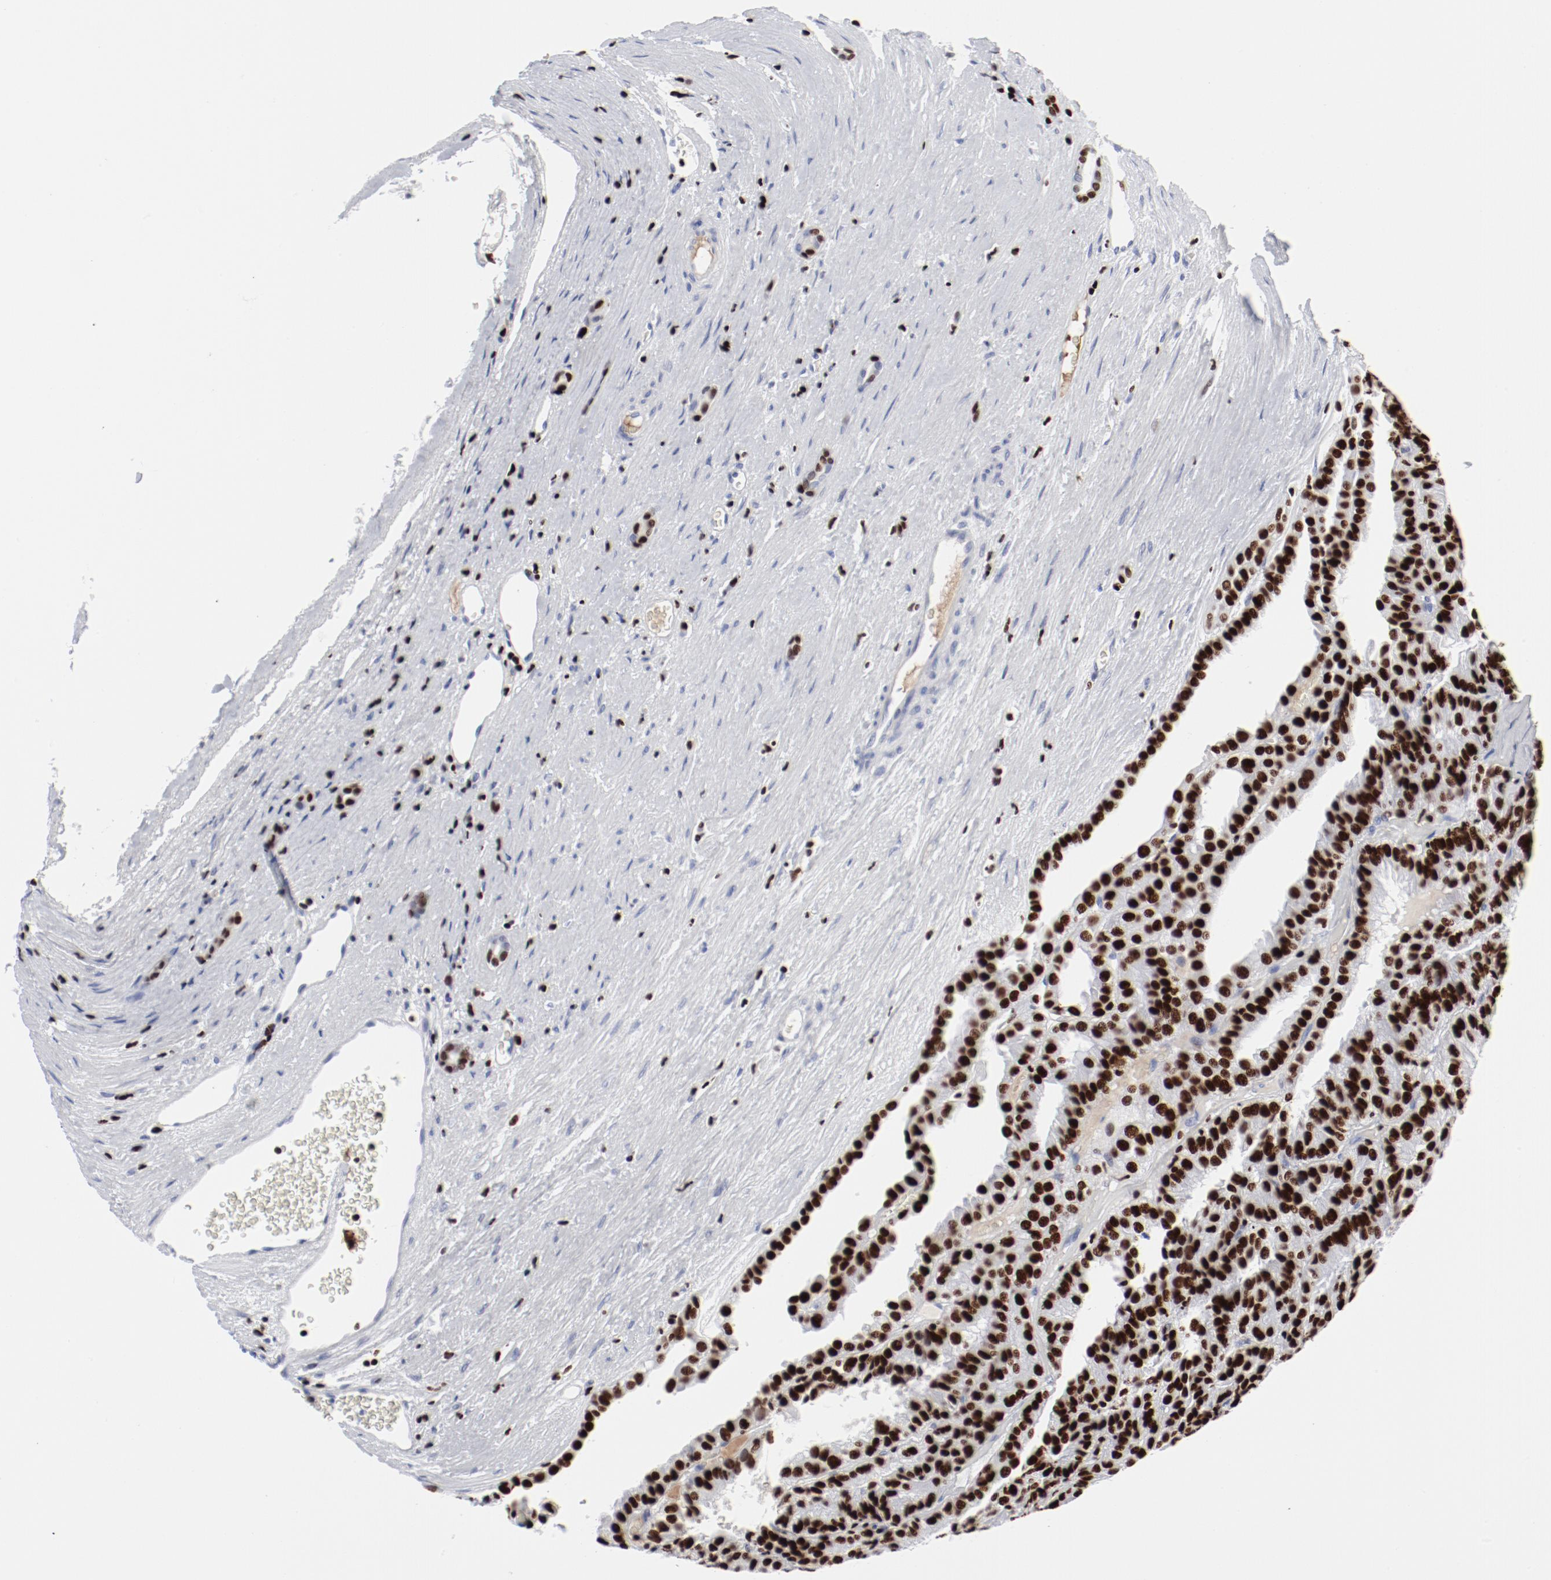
{"staining": {"intensity": "strong", "quantity": ">75%", "location": "nuclear"}, "tissue": "renal cancer", "cell_type": "Tumor cells", "image_type": "cancer", "snomed": [{"axis": "morphology", "description": "Adenocarcinoma, NOS"}, {"axis": "topography", "description": "Kidney"}], "caption": "IHC (DAB) staining of human renal cancer displays strong nuclear protein staining in approximately >75% of tumor cells. (brown staining indicates protein expression, while blue staining denotes nuclei).", "gene": "SMARCC2", "patient": {"sex": "male", "age": 46}}